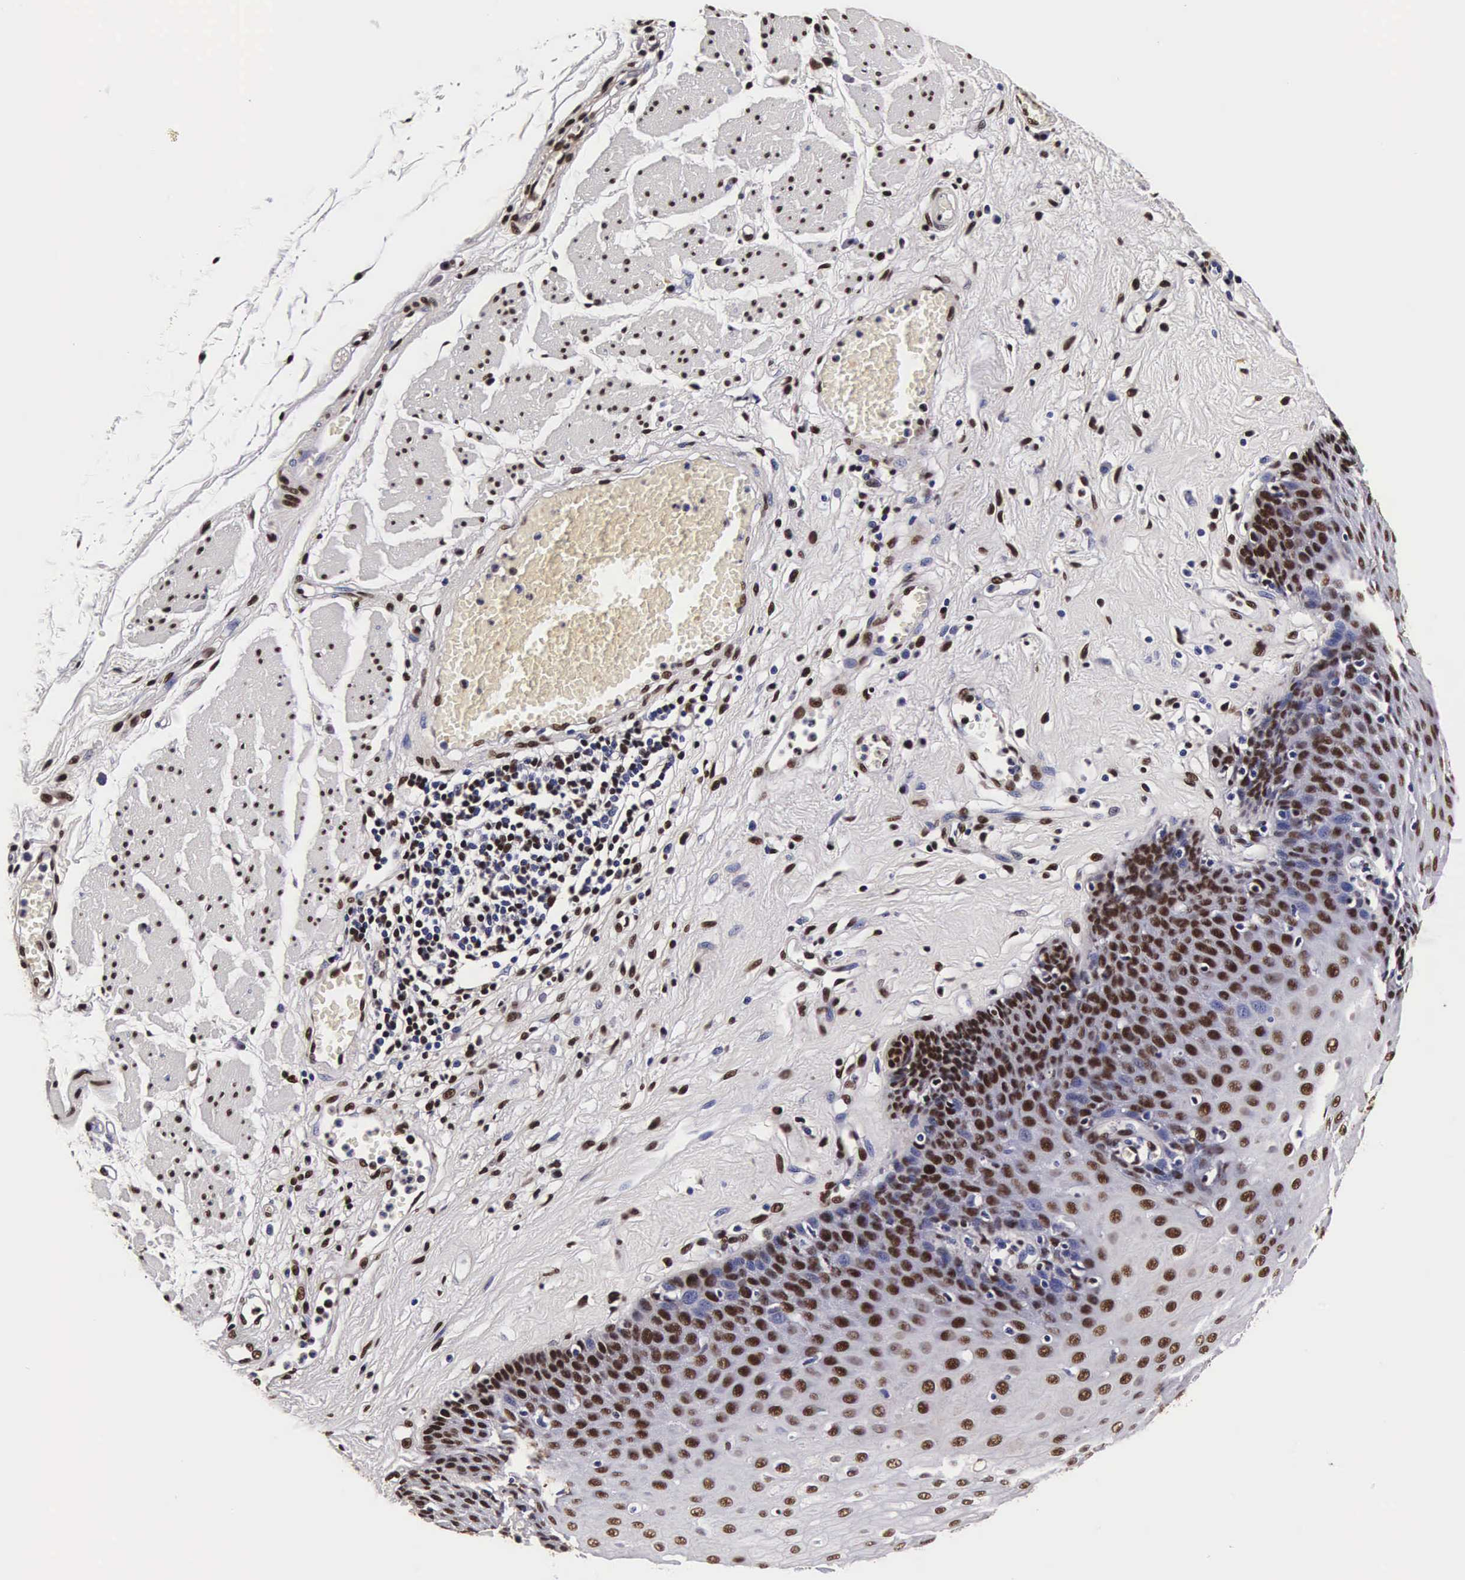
{"staining": {"intensity": "moderate", "quantity": ">75%", "location": "nuclear"}, "tissue": "esophagus", "cell_type": "Squamous epithelial cells", "image_type": "normal", "snomed": [{"axis": "morphology", "description": "Normal tissue, NOS"}, {"axis": "topography", "description": "Esophagus"}], "caption": "Moderate nuclear positivity is identified in approximately >75% of squamous epithelial cells in normal esophagus.", "gene": "BCL2L2", "patient": {"sex": "male", "age": 65}}